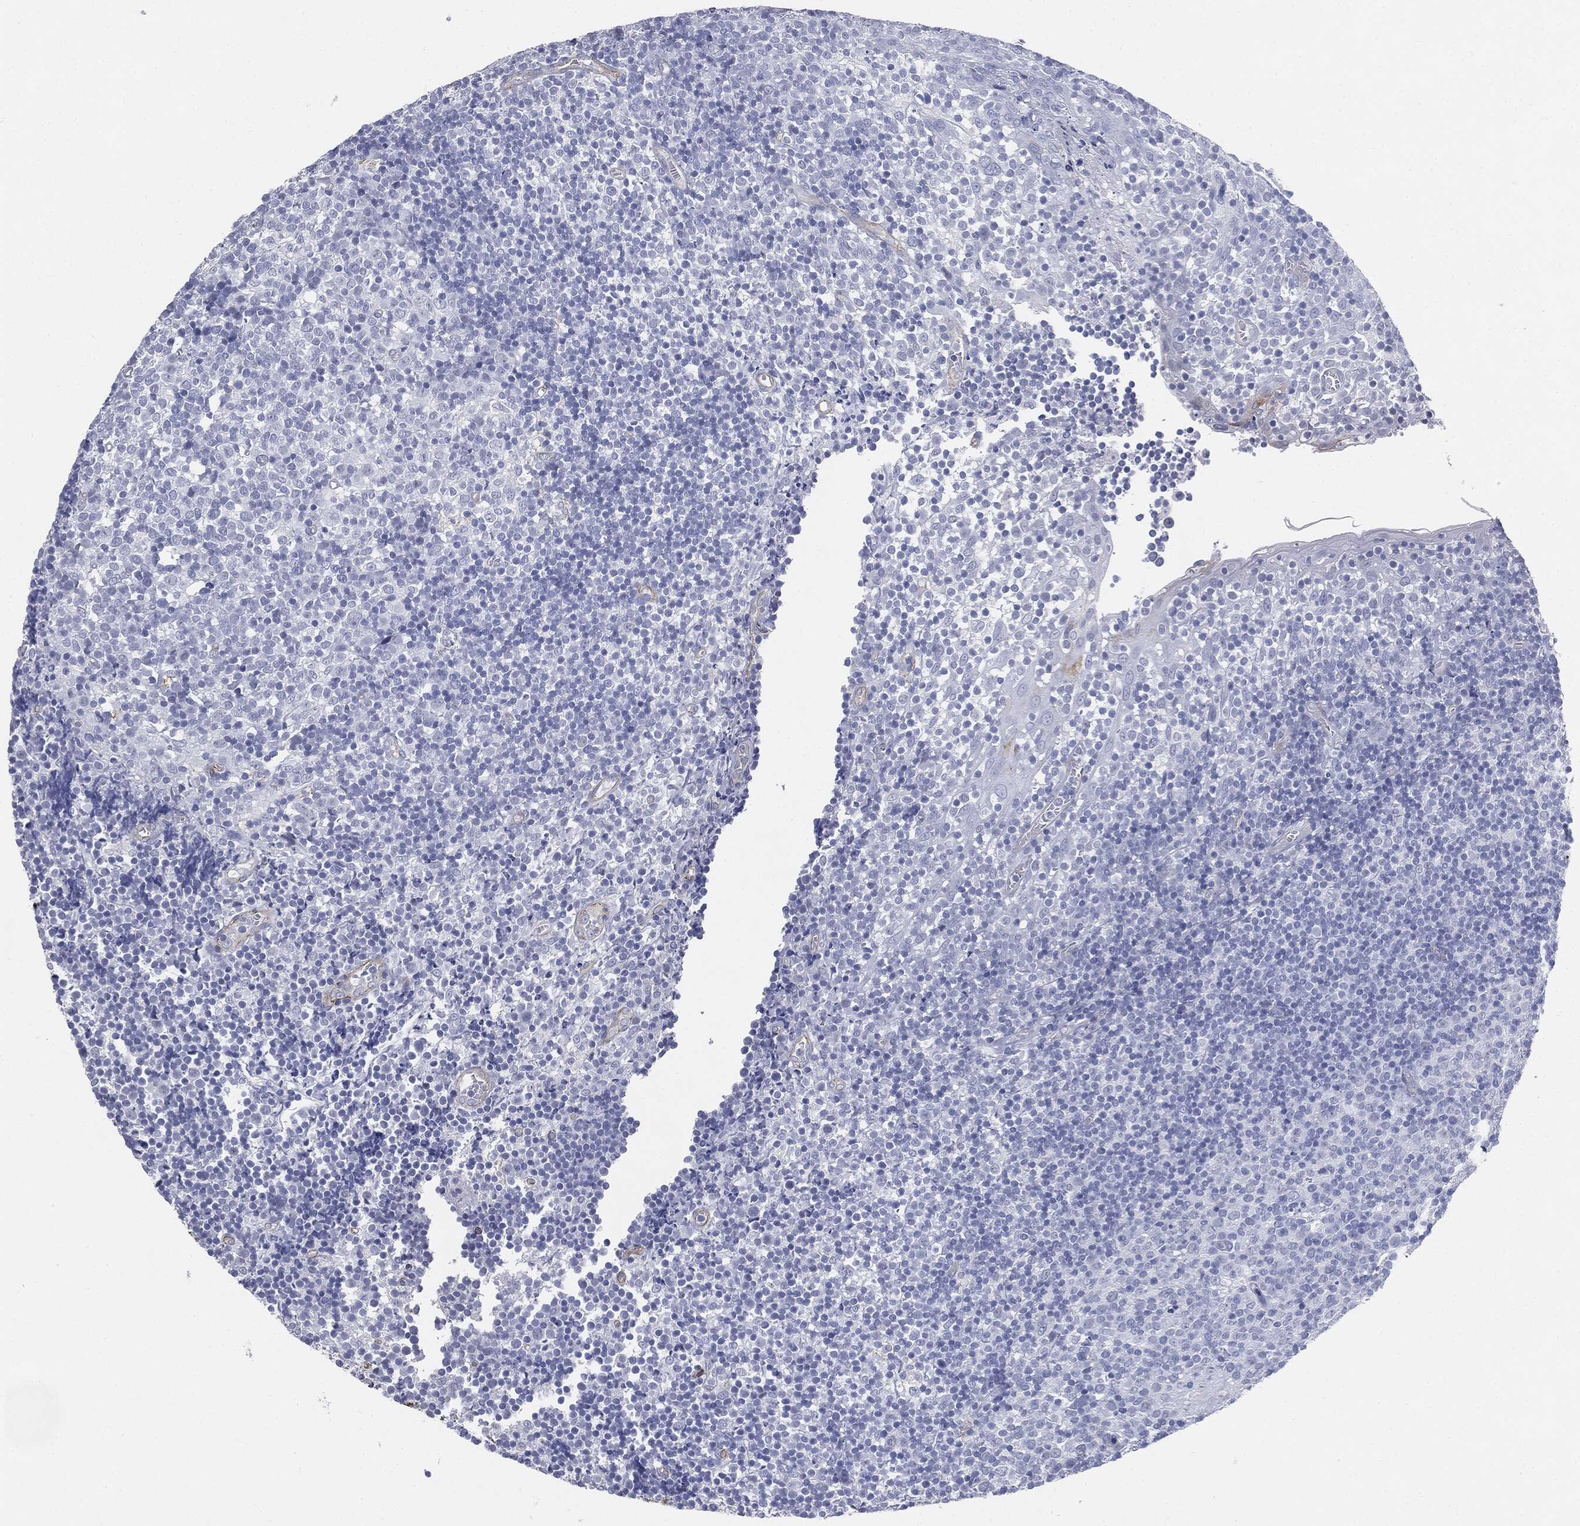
{"staining": {"intensity": "negative", "quantity": "none", "location": "none"}, "tissue": "tonsil", "cell_type": "Germinal center cells", "image_type": "normal", "snomed": [{"axis": "morphology", "description": "Normal tissue, NOS"}, {"axis": "topography", "description": "Tonsil"}], "caption": "This is a histopathology image of IHC staining of benign tonsil, which shows no expression in germinal center cells. (Brightfield microscopy of DAB immunohistochemistry (IHC) at high magnification).", "gene": "MUC5AC", "patient": {"sex": "female", "age": 5}}